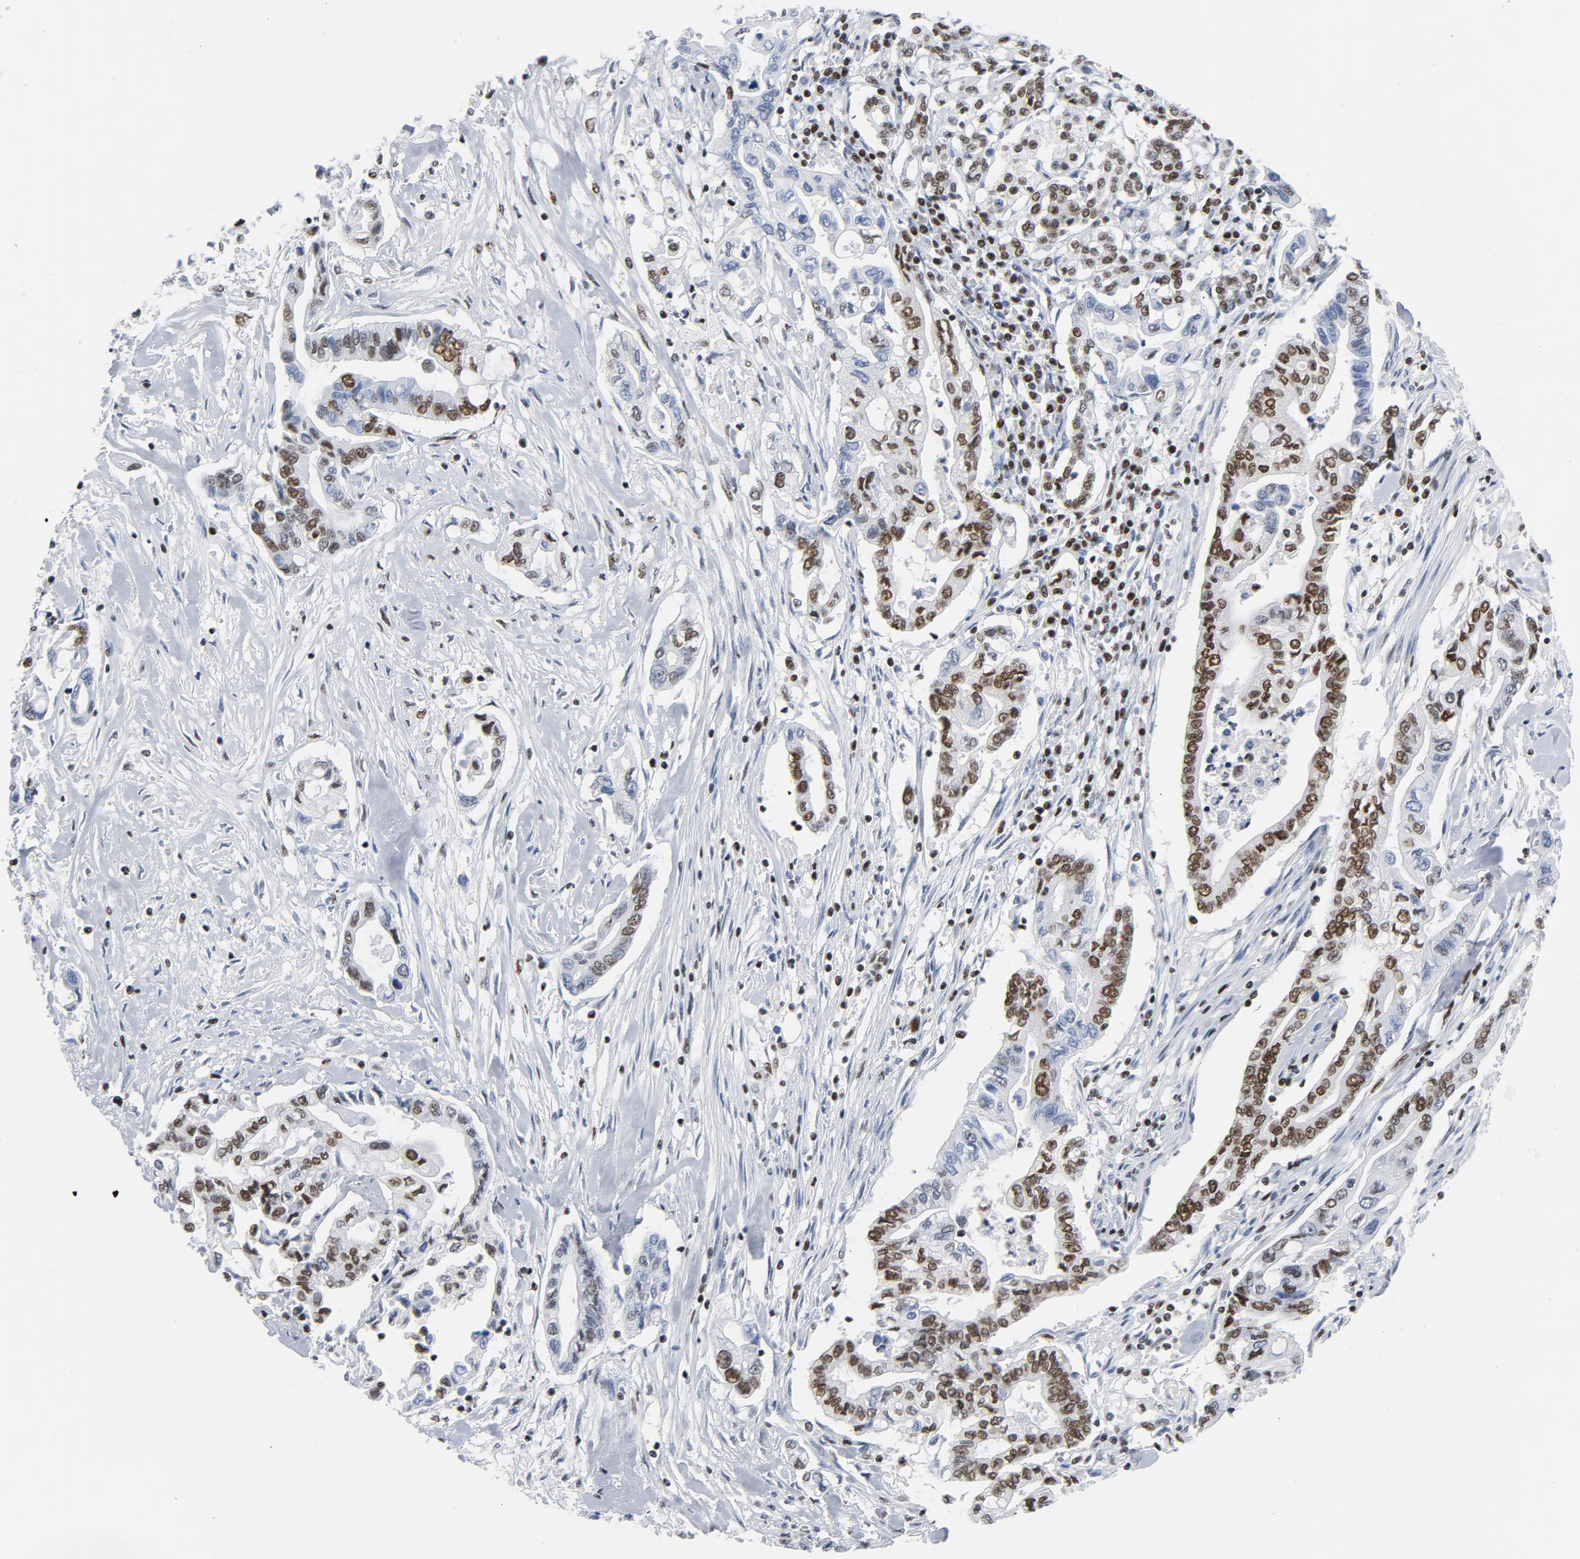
{"staining": {"intensity": "moderate", "quantity": "25%-75%", "location": "nuclear"}, "tissue": "pancreatic cancer", "cell_type": "Tumor cells", "image_type": "cancer", "snomed": [{"axis": "morphology", "description": "Adenocarcinoma, NOS"}, {"axis": "topography", "description": "Pancreas"}], "caption": "Human pancreatic cancer stained with a protein marker exhibits moderate staining in tumor cells.", "gene": "CSTF2", "patient": {"sex": "female", "age": 57}}